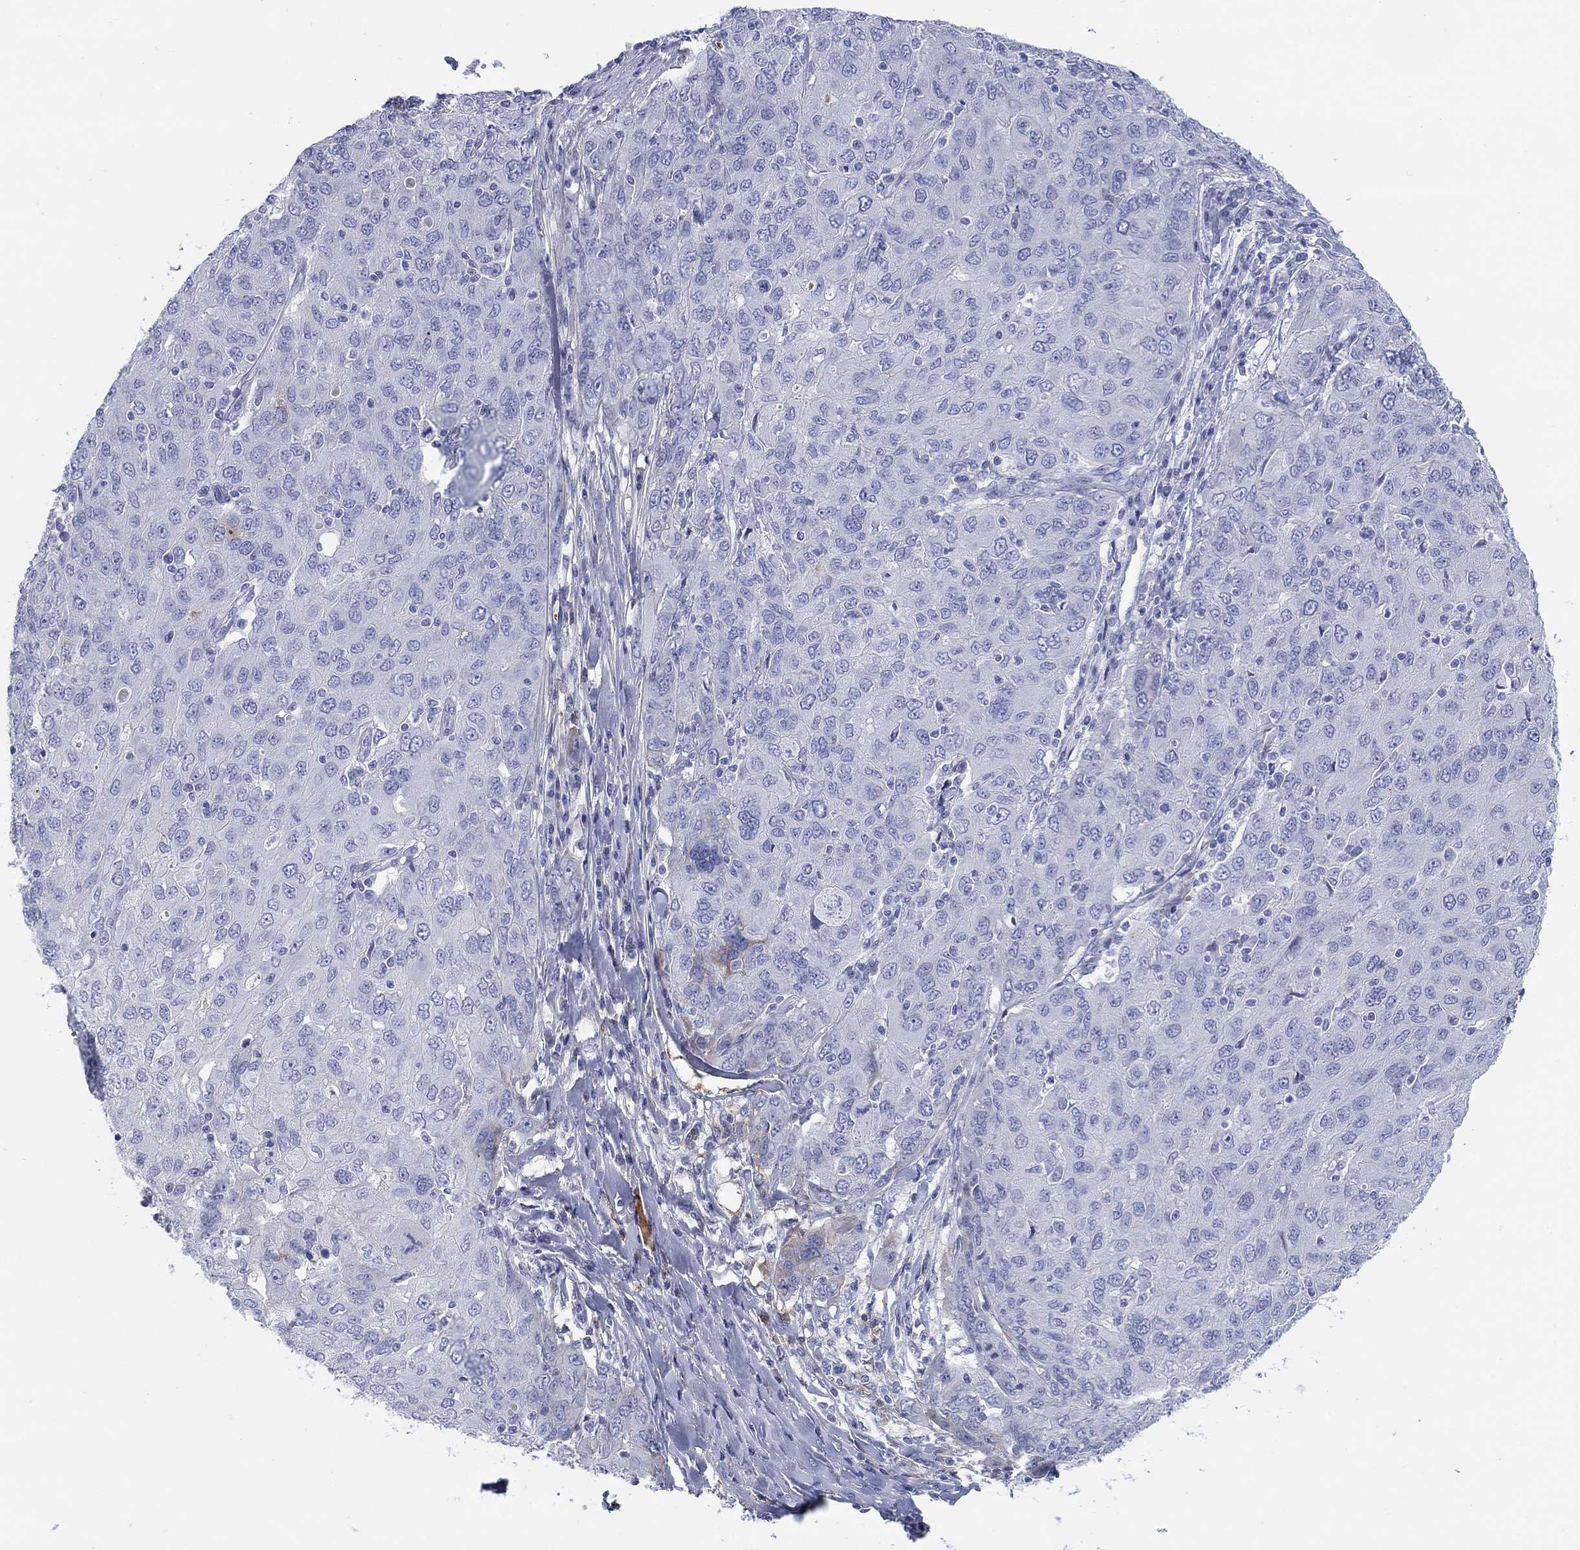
{"staining": {"intensity": "negative", "quantity": "none", "location": "none"}, "tissue": "ovarian cancer", "cell_type": "Tumor cells", "image_type": "cancer", "snomed": [{"axis": "morphology", "description": "Carcinoma, endometroid"}, {"axis": "topography", "description": "Ovary"}], "caption": "Immunohistochemistry micrograph of neoplastic tissue: human endometroid carcinoma (ovarian) stained with DAB (3,3'-diaminobenzidine) shows no significant protein staining in tumor cells.", "gene": "HEATR4", "patient": {"sex": "female", "age": 50}}